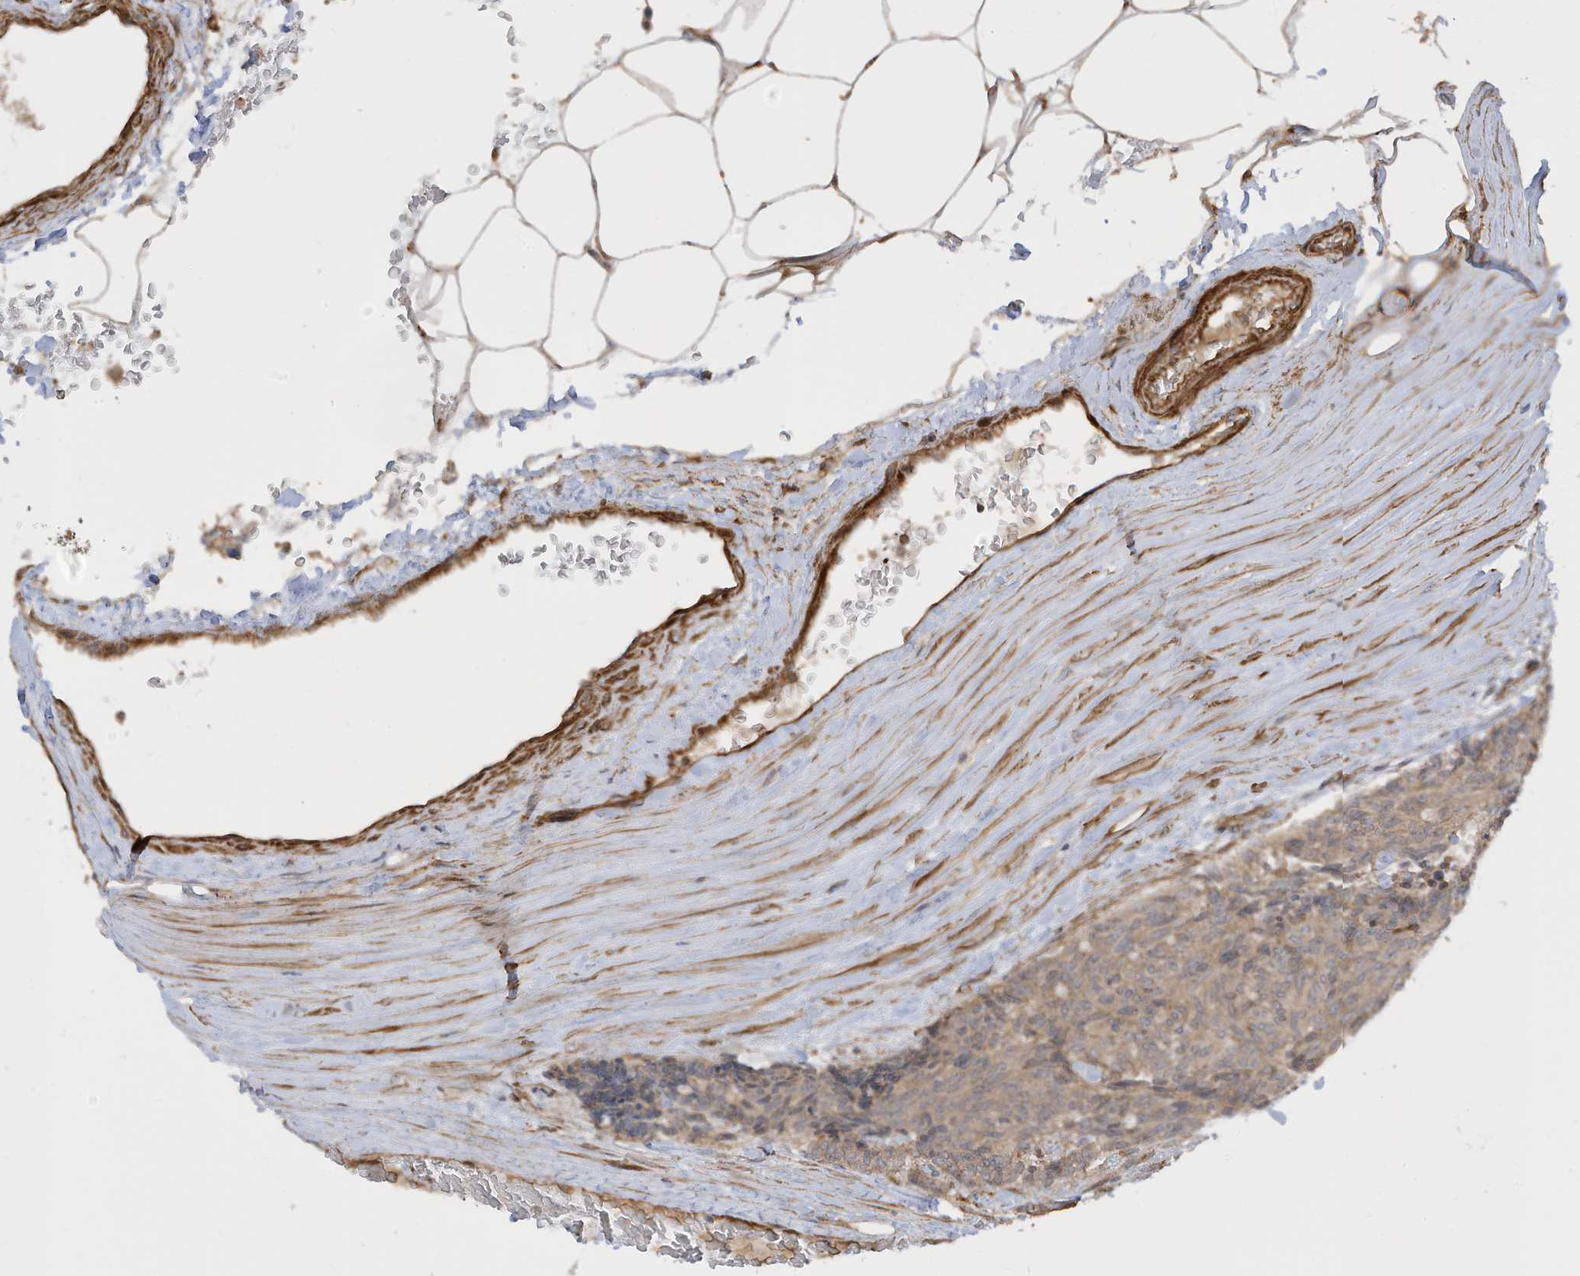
{"staining": {"intensity": "moderate", "quantity": ">75%", "location": "cytoplasmic/membranous"}, "tissue": "carcinoid", "cell_type": "Tumor cells", "image_type": "cancer", "snomed": [{"axis": "morphology", "description": "Carcinoid, malignant, NOS"}, {"axis": "topography", "description": "Pancreas"}], "caption": "Immunohistochemistry staining of malignant carcinoid, which demonstrates medium levels of moderate cytoplasmic/membranous staining in approximately >75% of tumor cells indicating moderate cytoplasmic/membranous protein staining. The staining was performed using DAB (brown) for protein detection and nuclei were counterstained in hematoxylin (blue).", "gene": "ENTR1", "patient": {"sex": "female", "age": 54}}